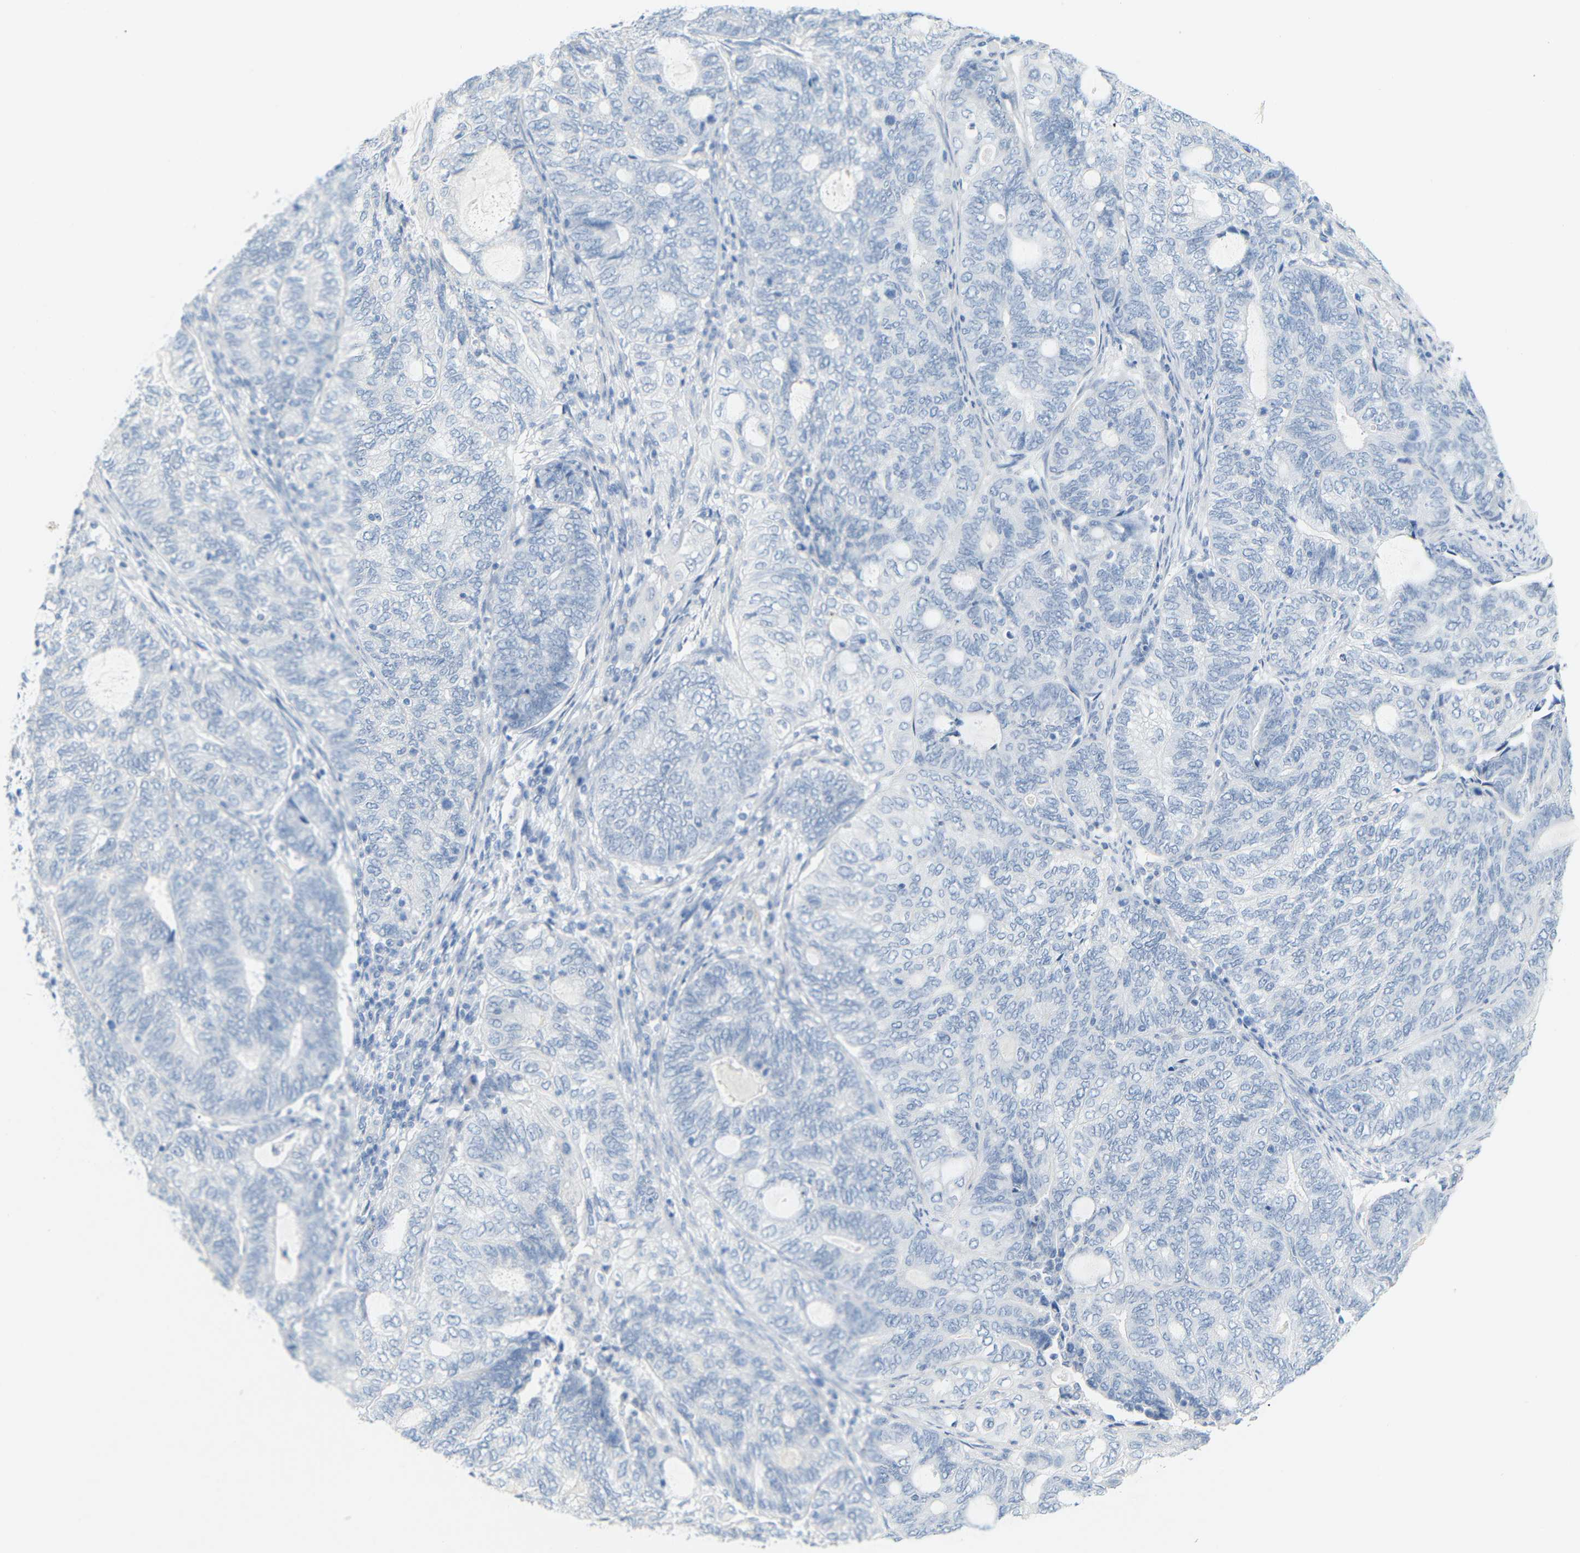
{"staining": {"intensity": "negative", "quantity": "none", "location": "none"}, "tissue": "endometrial cancer", "cell_type": "Tumor cells", "image_type": "cancer", "snomed": [{"axis": "morphology", "description": "Adenocarcinoma, NOS"}, {"axis": "topography", "description": "Uterus"}, {"axis": "topography", "description": "Endometrium"}], "caption": "Endometrial cancer was stained to show a protein in brown. There is no significant expression in tumor cells. Brightfield microscopy of IHC stained with DAB (3,3'-diaminobenzidine) (brown) and hematoxylin (blue), captured at high magnification.", "gene": "OPN1SW", "patient": {"sex": "female", "age": 70}}